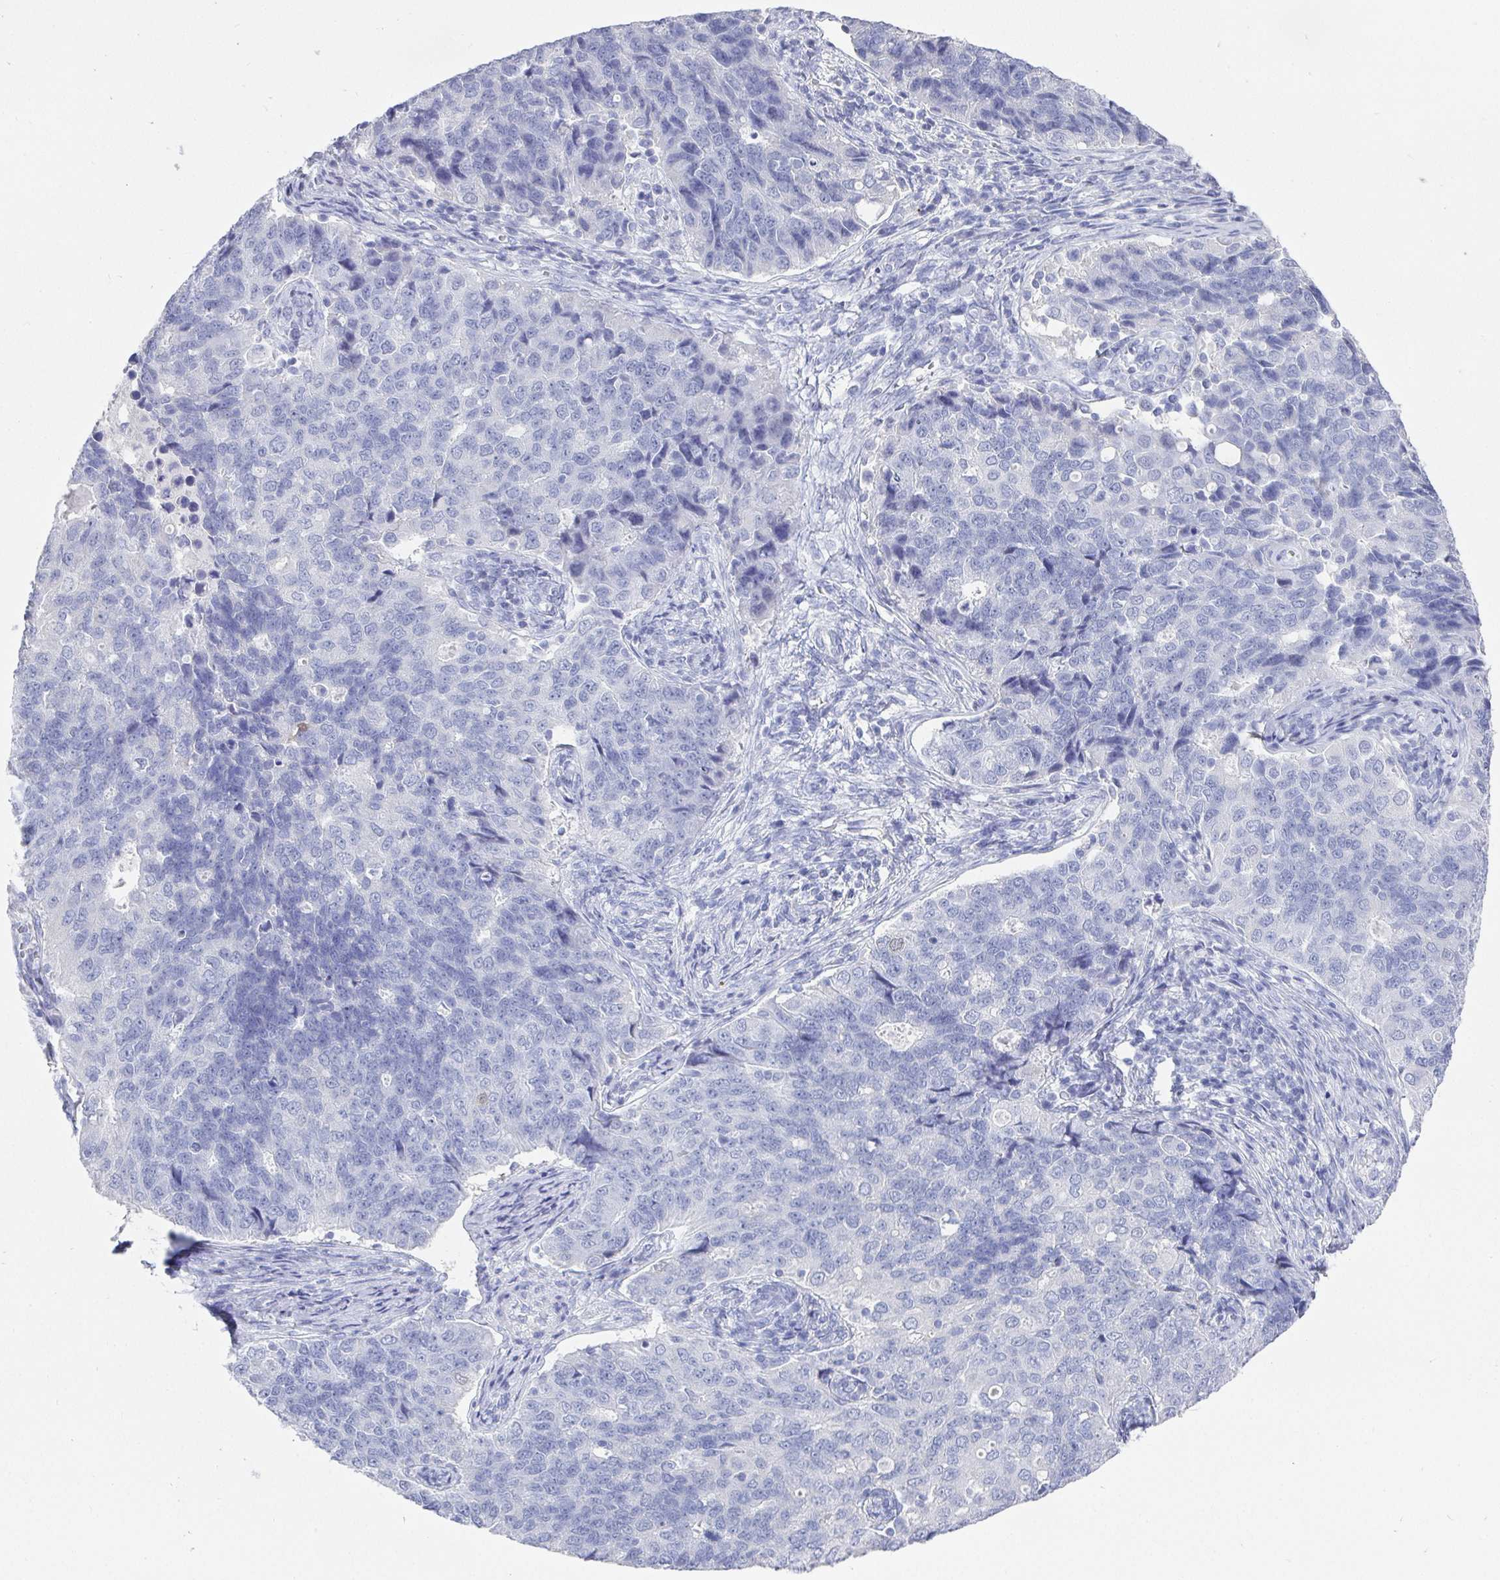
{"staining": {"intensity": "negative", "quantity": "none", "location": "none"}, "tissue": "endometrial cancer", "cell_type": "Tumor cells", "image_type": "cancer", "snomed": [{"axis": "morphology", "description": "Adenocarcinoma, NOS"}, {"axis": "topography", "description": "Endometrium"}], "caption": "Immunohistochemical staining of human adenocarcinoma (endometrial) shows no significant staining in tumor cells.", "gene": "GRIA1", "patient": {"sex": "female", "age": 43}}